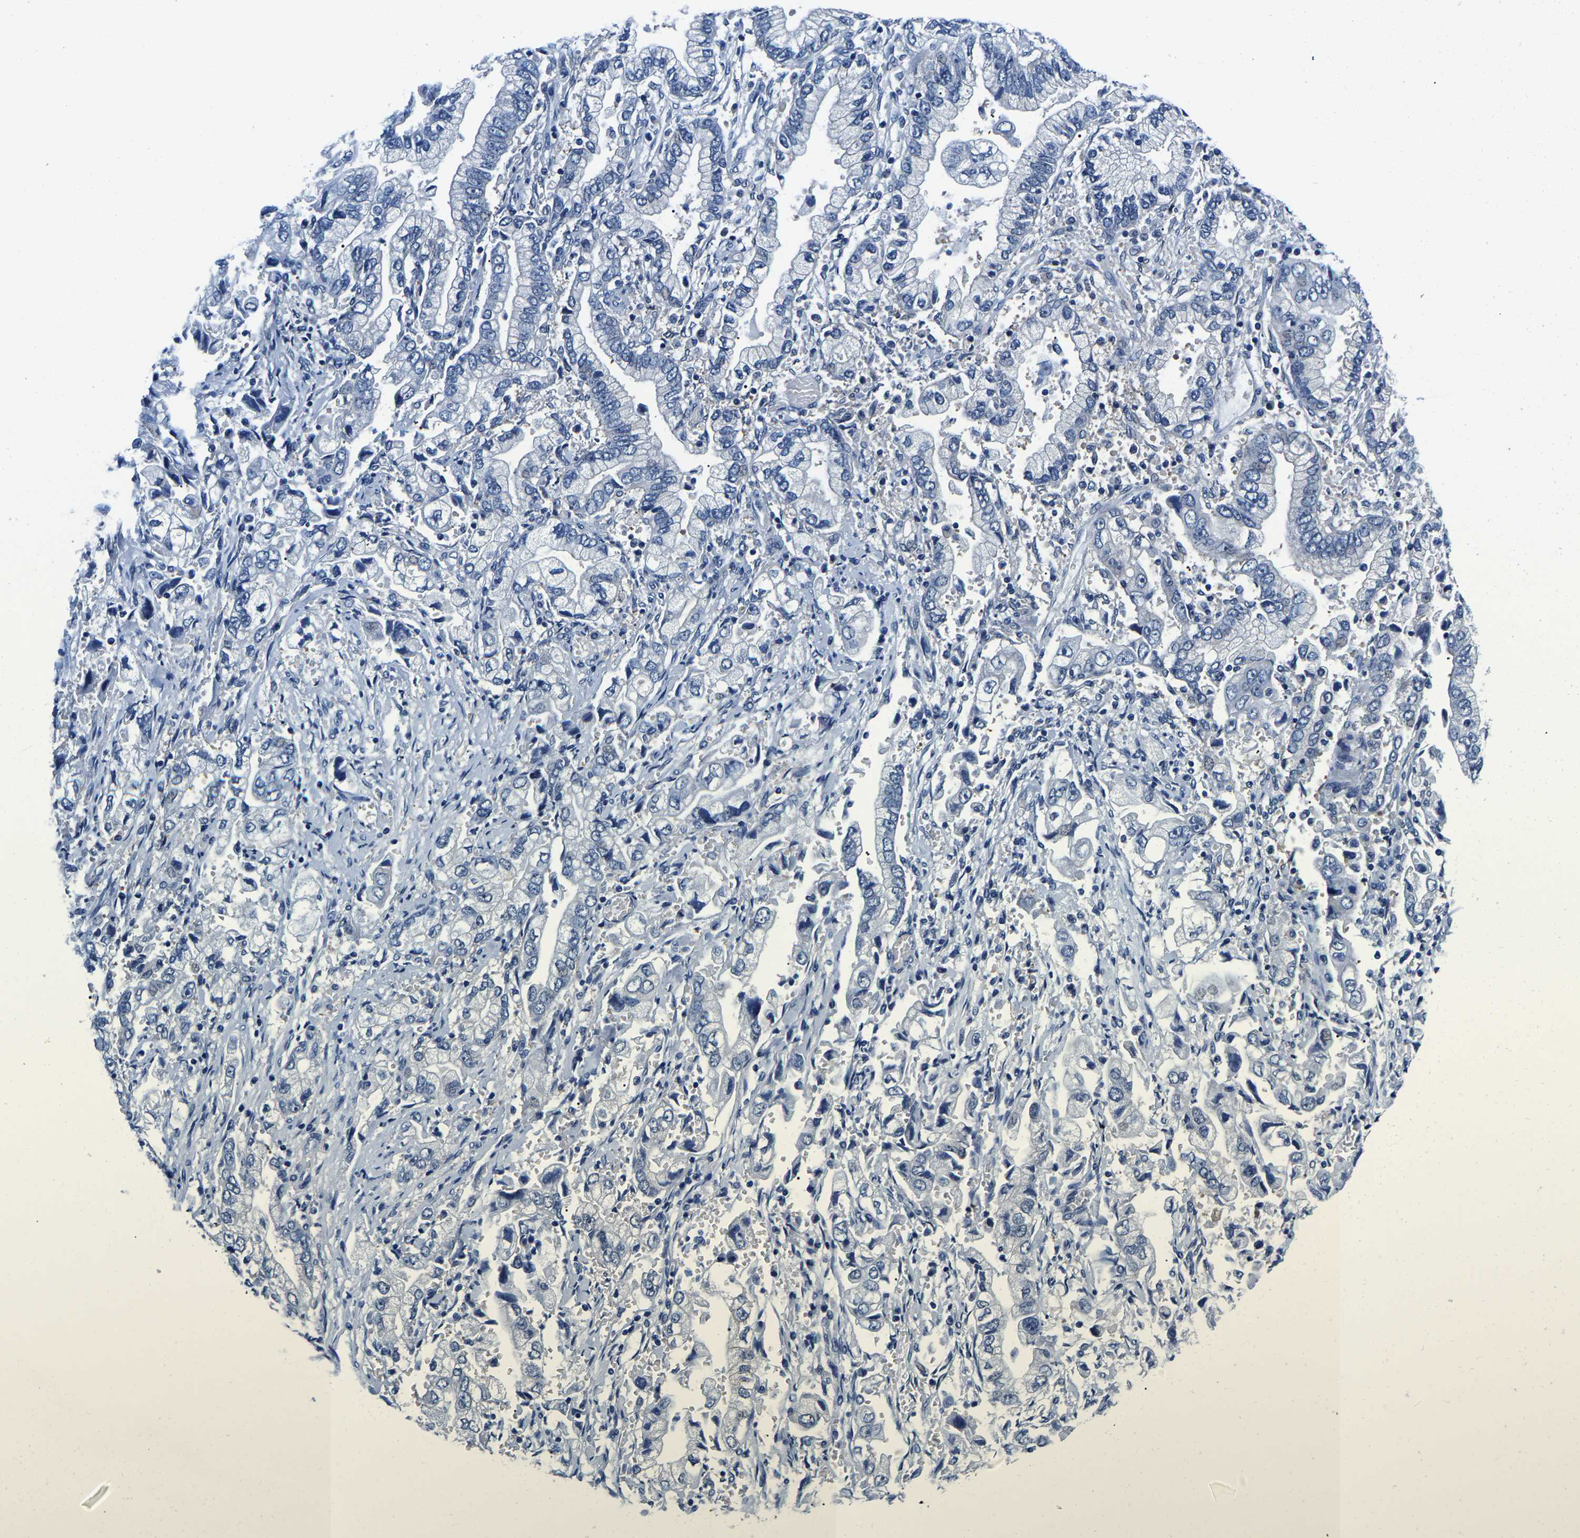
{"staining": {"intensity": "negative", "quantity": "none", "location": "none"}, "tissue": "stomach cancer", "cell_type": "Tumor cells", "image_type": "cancer", "snomed": [{"axis": "morphology", "description": "Normal tissue, NOS"}, {"axis": "morphology", "description": "Adenocarcinoma, NOS"}, {"axis": "topography", "description": "Stomach"}], "caption": "Stomach adenocarcinoma was stained to show a protein in brown. There is no significant positivity in tumor cells.", "gene": "ACO1", "patient": {"sex": "male", "age": 62}}